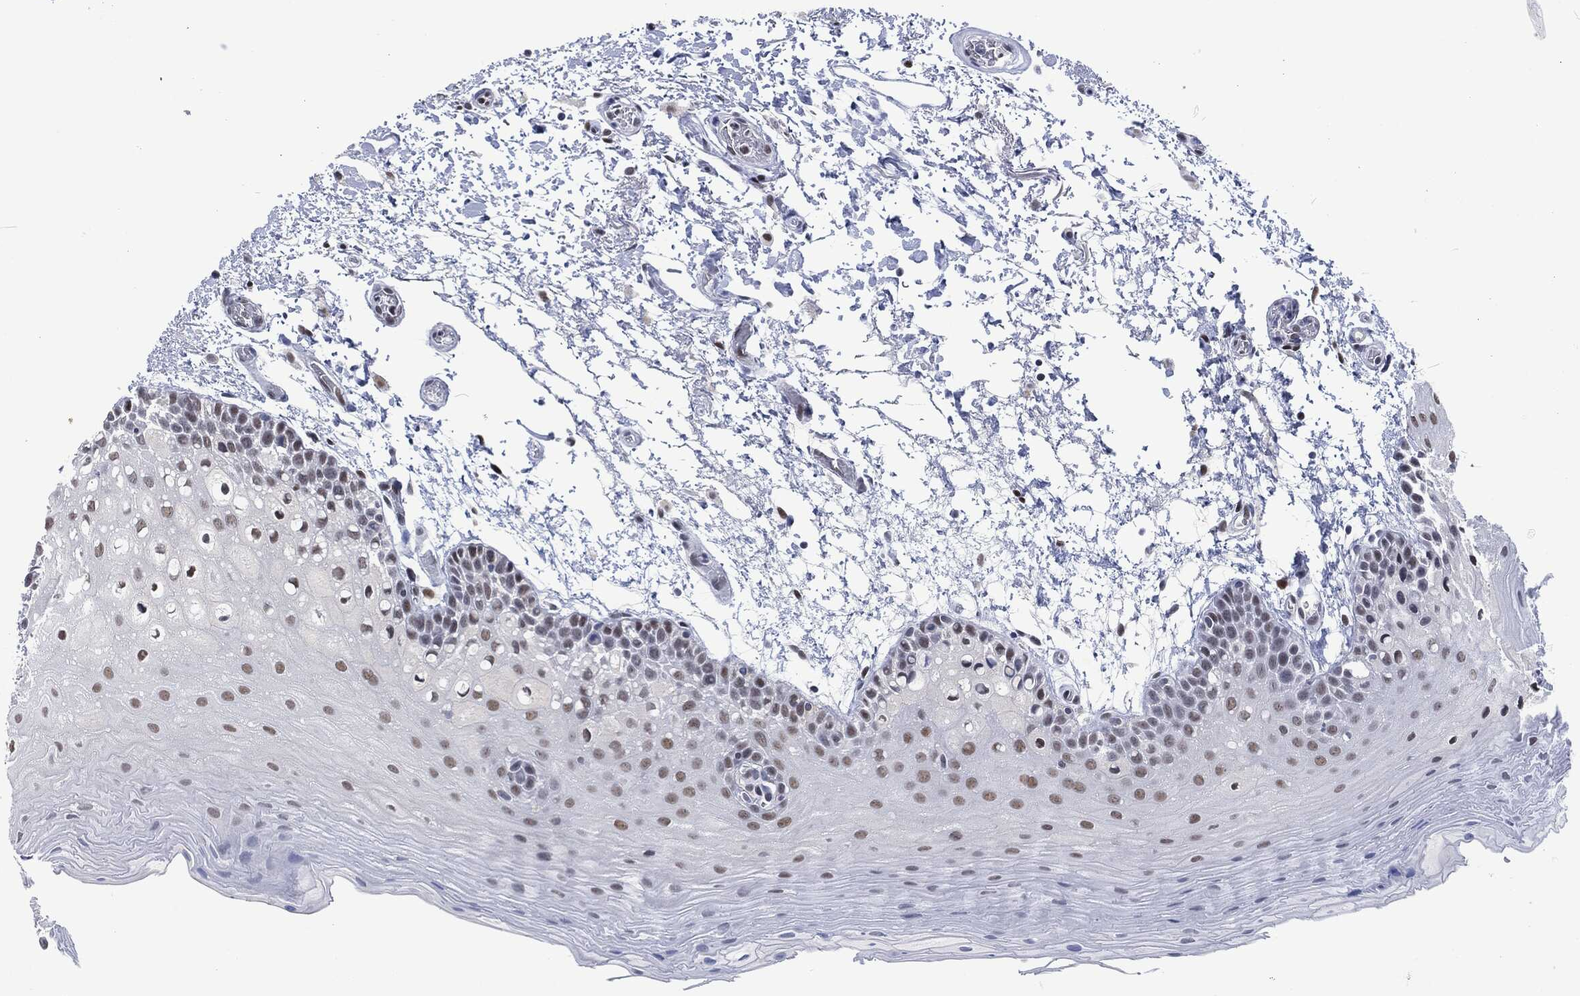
{"staining": {"intensity": "weak", "quantity": "25%-75%", "location": "nuclear"}, "tissue": "oral mucosa", "cell_type": "Squamous epithelial cells", "image_type": "normal", "snomed": [{"axis": "morphology", "description": "Normal tissue, NOS"}, {"axis": "topography", "description": "Oral tissue"}], "caption": "Approximately 25%-75% of squamous epithelial cells in unremarkable human oral mucosa show weak nuclear protein expression as visualized by brown immunohistochemical staining.", "gene": "DCPS", "patient": {"sex": "male", "age": 62}}